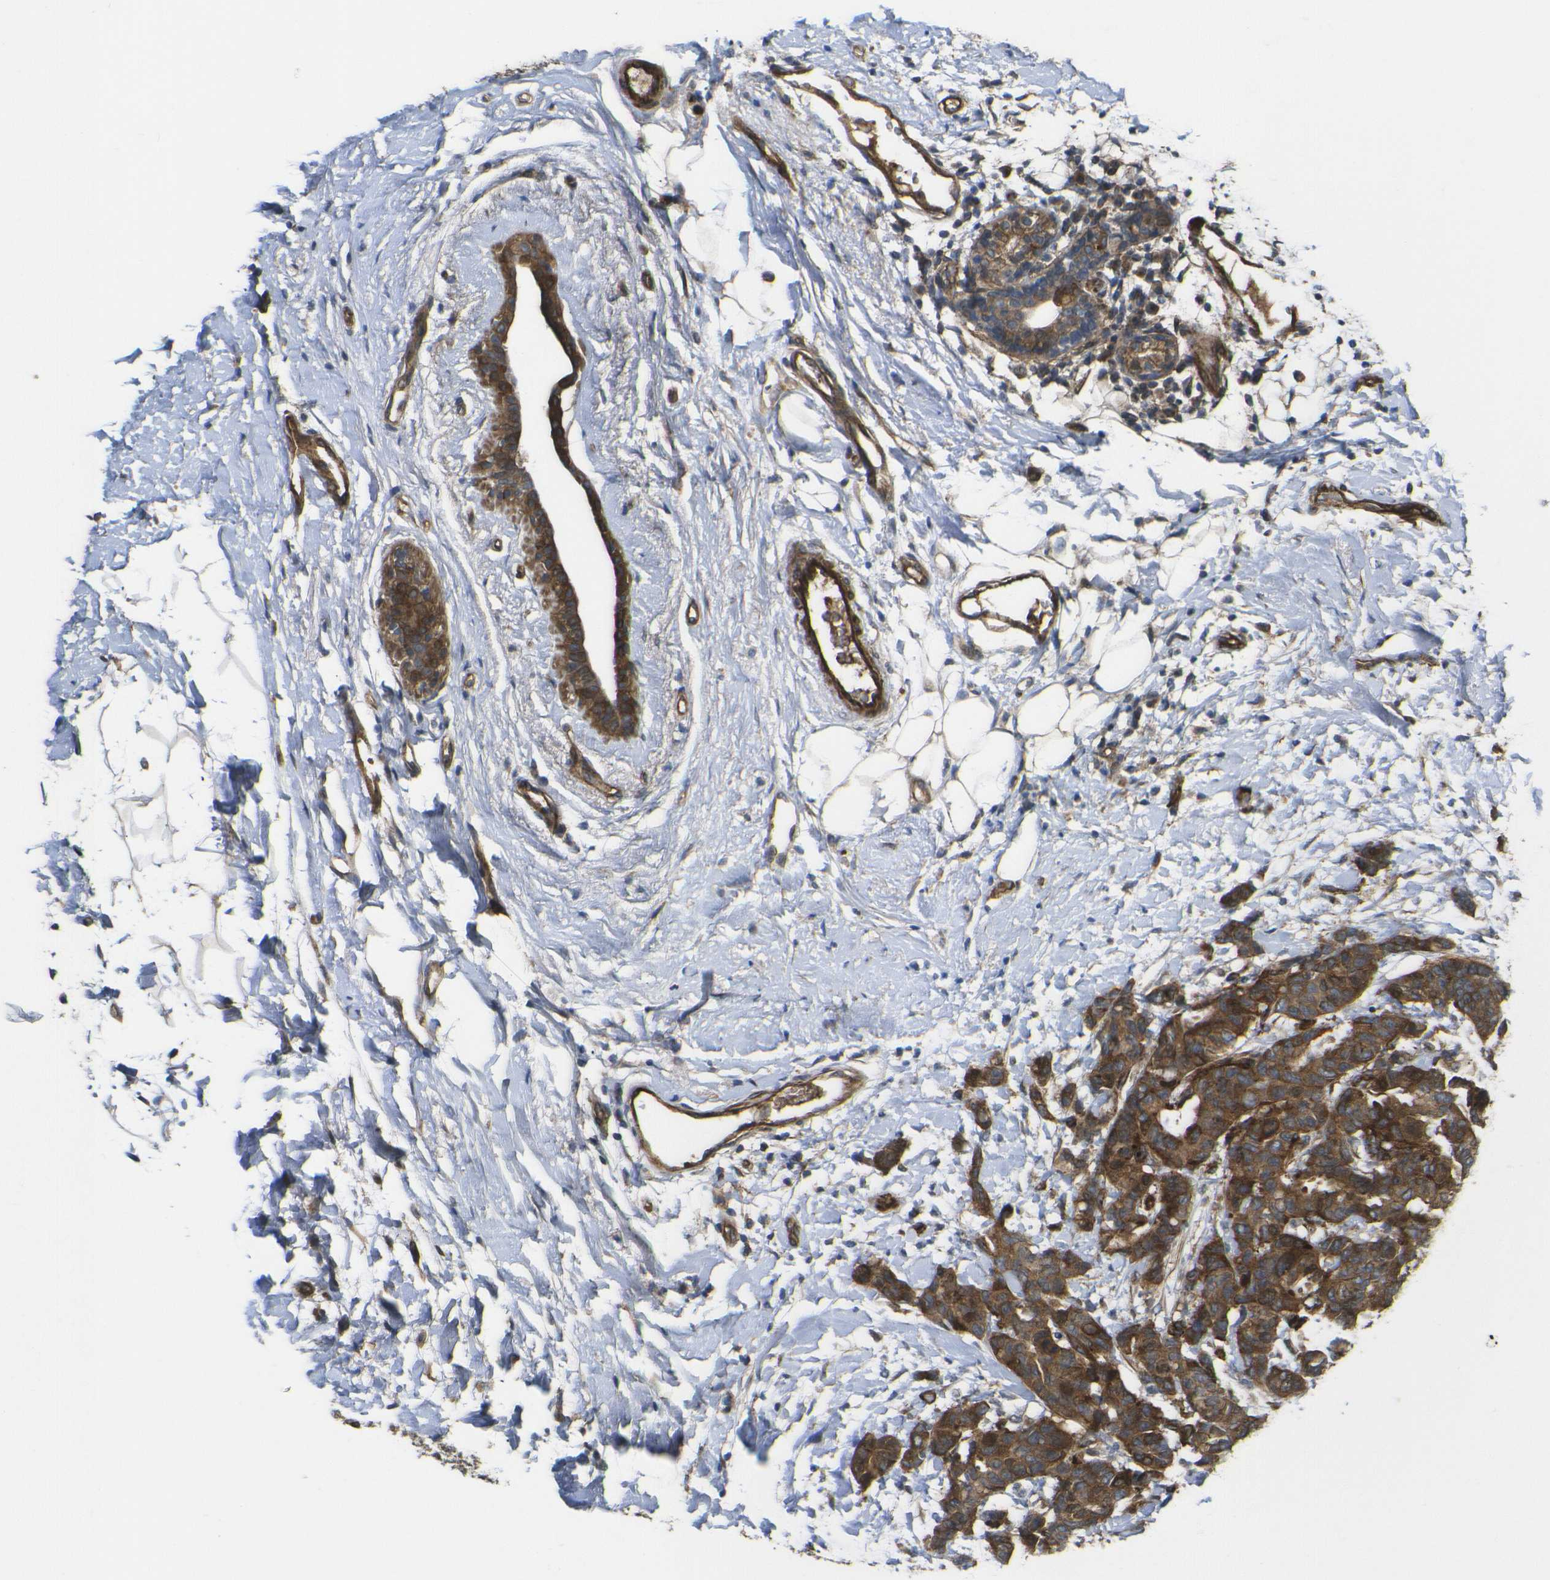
{"staining": {"intensity": "strong", "quantity": ">75%", "location": "cytoplasmic/membranous"}, "tissue": "breast cancer", "cell_type": "Tumor cells", "image_type": "cancer", "snomed": [{"axis": "morphology", "description": "Duct carcinoma"}, {"axis": "topography", "description": "Breast"}], "caption": "This is a histology image of IHC staining of invasive ductal carcinoma (breast), which shows strong staining in the cytoplasmic/membranous of tumor cells.", "gene": "ECE1", "patient": {"sex": "female", "age": 87}}